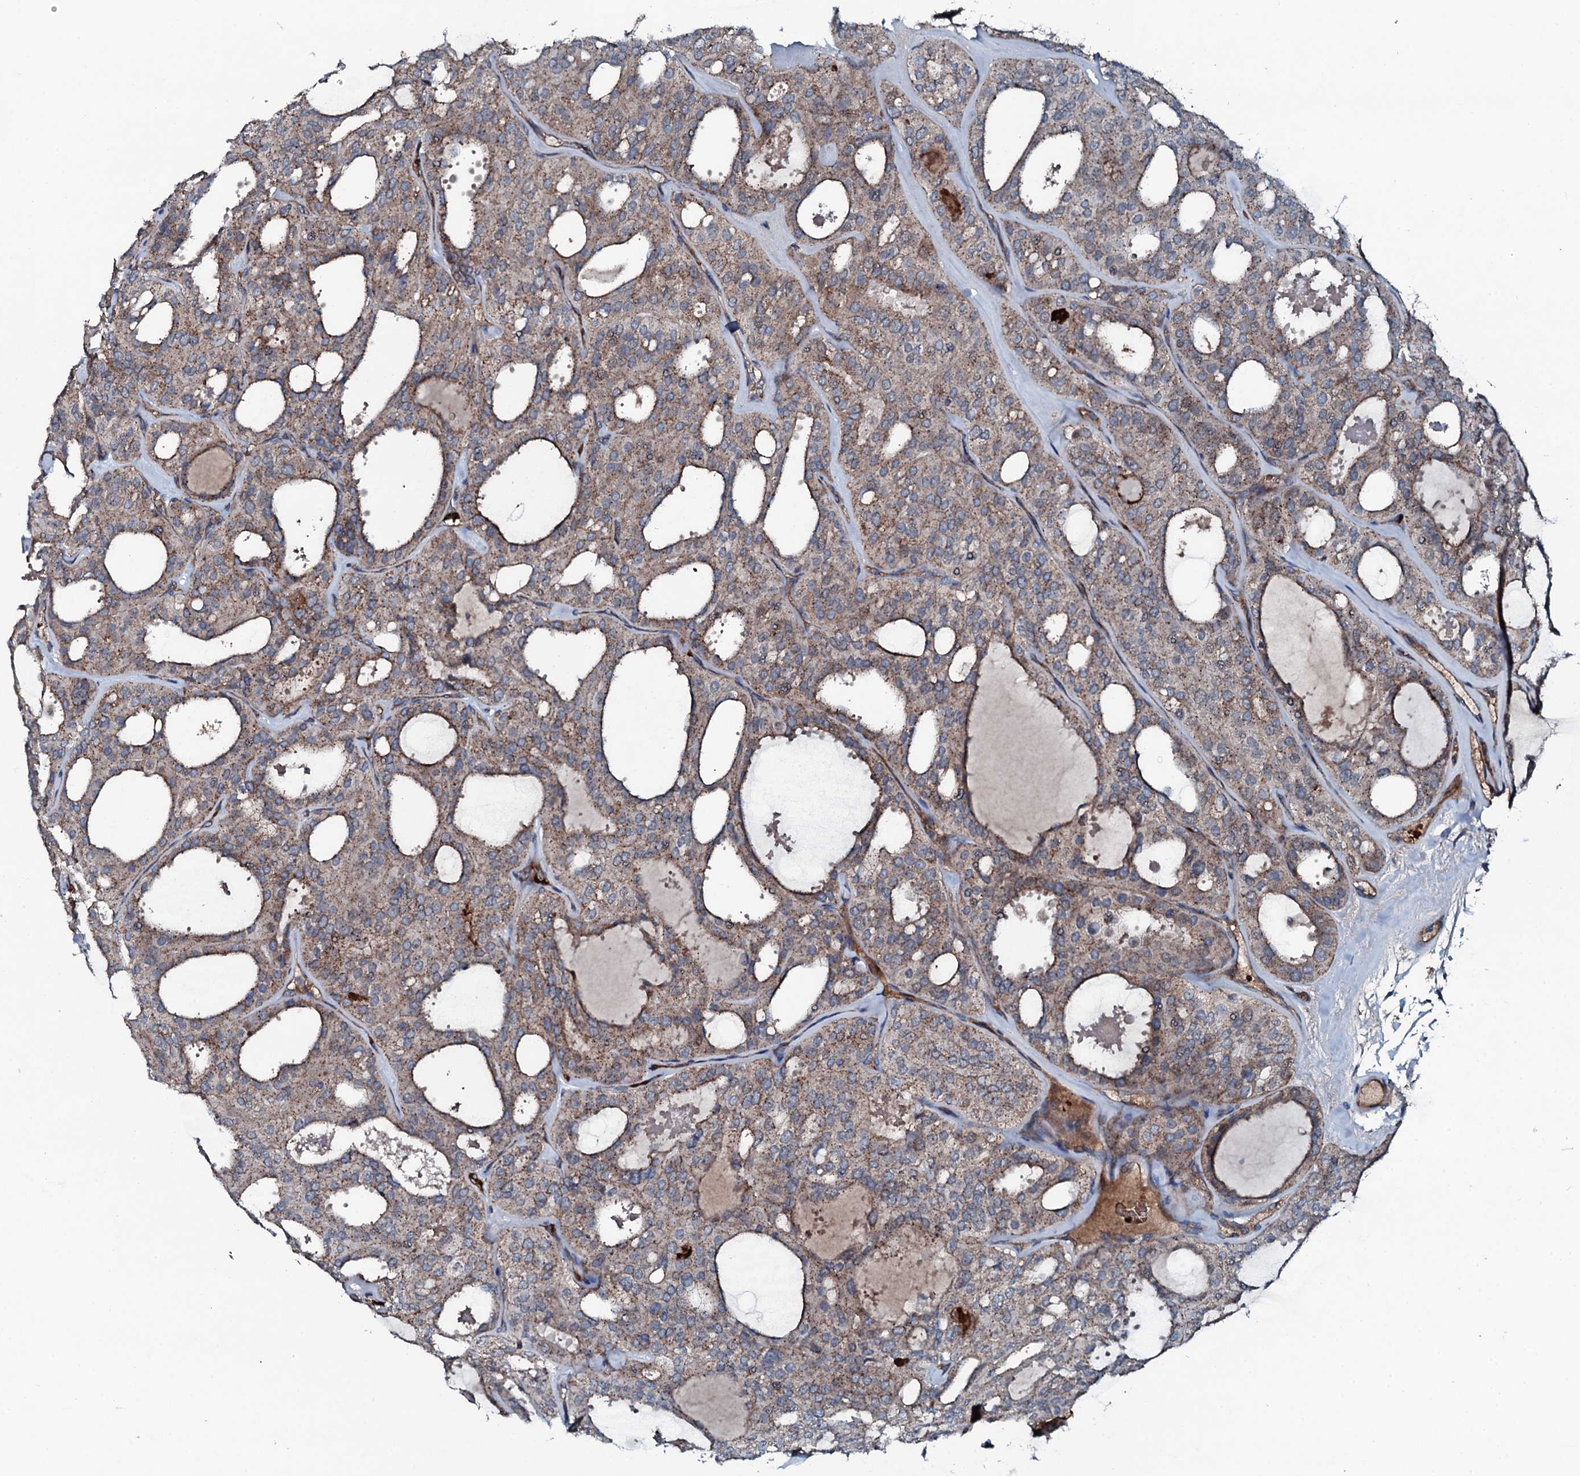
{"staining": {"intensity": "weak", "quantity": "25%-75%", "location": "cytoplasmic/membranous"}, "tissue": "thyroid cancer", "cell_type": "Tumor cells", "image_type": "cancer", "snomed": [{"axis": "morphology", "description": "Follicular adenoma carcinoma, NOS"}, {"axis": "topography", "description": "Thyroid gland"}], "caption": "The histopathology image shows staining of thyroid follicular adenoma carcinoma, revealing weak cytoplasmic/membranous protein staining (brown color) within tumor cells.", "gene": "TRIM7", "patient": {"sex": "male", "age": 75}}